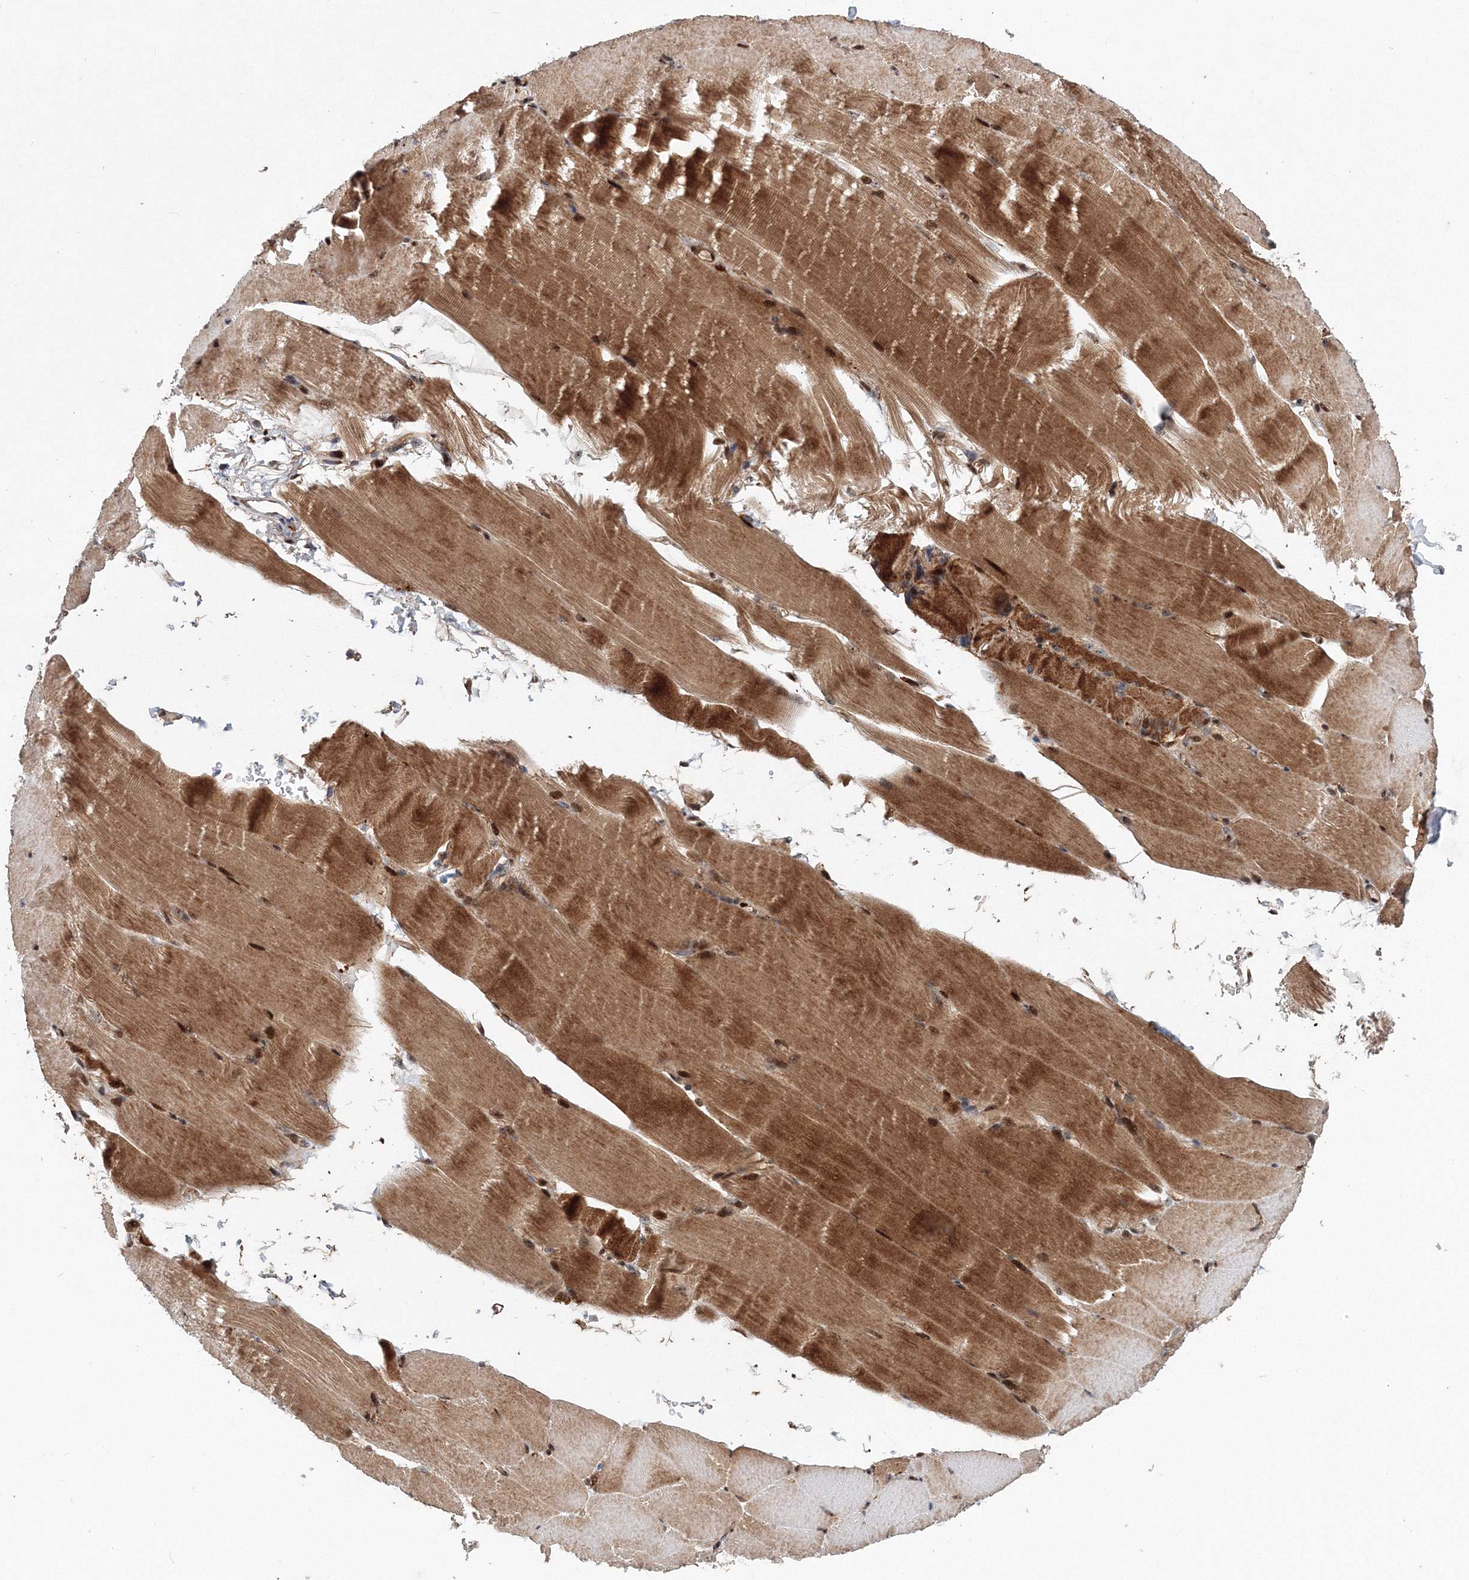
{"staining": {"intensity": "moderate", "quantity": ">75%", "location": "cytoplasmic/membranous,nuclear"}, "tissue": "skeletal muscle", "cell_type": "Myocytes", "image_type": "normal", "snomed": [{"axis": "morphology", "description": "Normal tissue, NOS"}, {"axis": "topography", "description": "Skeletal muscle"}, {"axis": "topography", "description": "Parathyroid gland"}], "caption": "Benign skeletal muscle demonstrates moderate cytoplasmic/membranous,nuclear staining in about >75% of myocytes, visualized by immunohistochemistry. The protein is shown in brown color, while the nuclei are stained blue.", "gene": "ANKAR", "patient": {"sex": "female", "age": 37}}